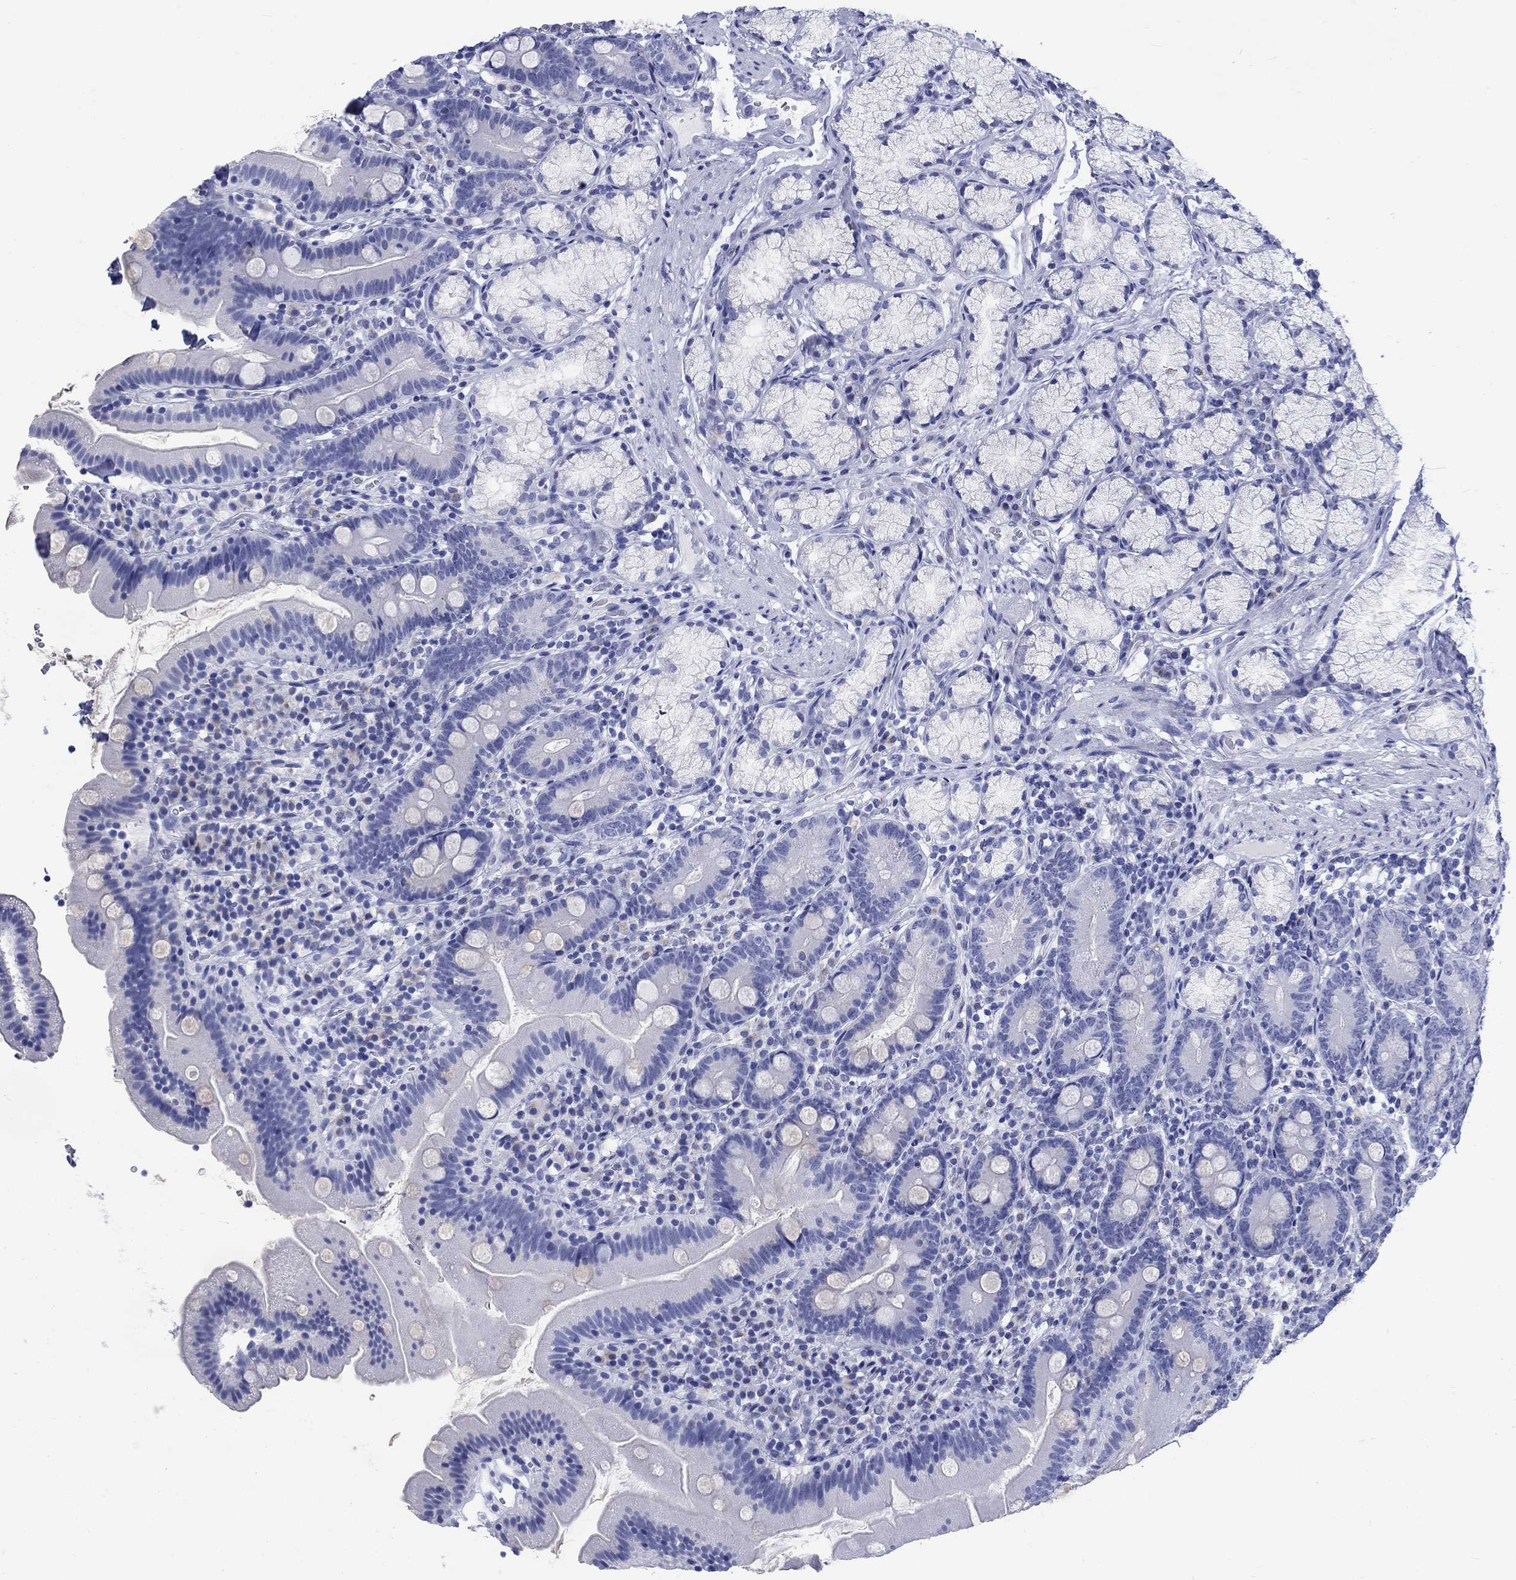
{"staining": {"intensity": "negative", "quantity": "none", "location": "none"}, "tissue": "duodenum", "cell_type": "Glandular cells", "image_type": "normal", "snomed": [{"axis": "morphology", "description": "Normal tissue, NOS"}, {"axis": "topography", "description": "Duodenum"}], "caption": "IHC histopathology image of benign duodenum: human duodenum stained with DAB exhibits no significant protein expression in glandular cells. Nuclei are stained in blue.", "gene": "KRT76", "patient": {"sex": "female", "age": 67}}